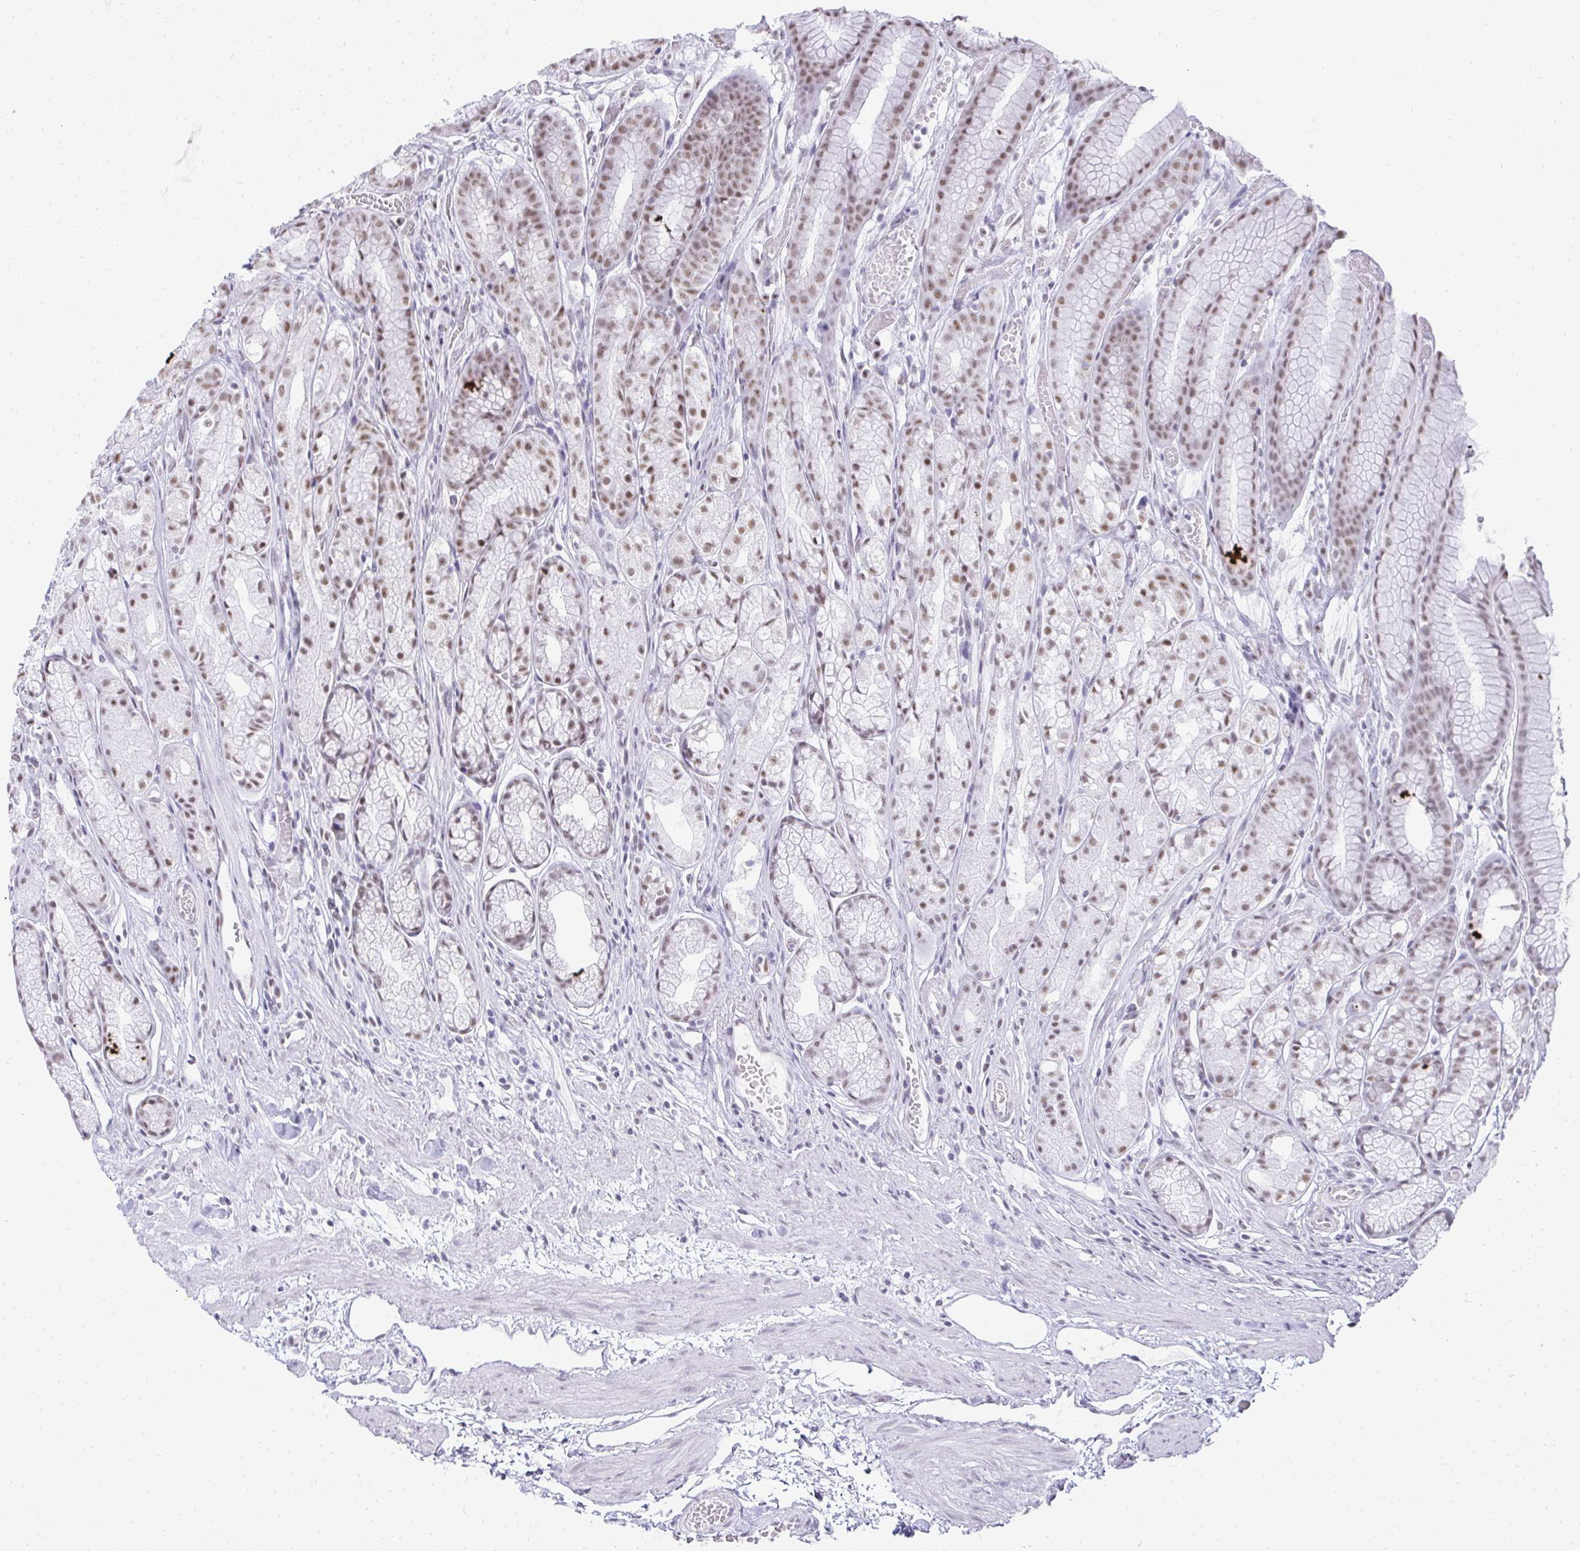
{"staining": {"intensity": "weak", "quantity": "25%-75%", "location": "nuclear"}, "tissue": "stomach", "cell_type": "Glandular cells", "image_type": "normal", "snomed": [{"axis": "morphology", "description": "Normal tissue, NOS"}, {"axis": "topography", "description": "Smooth muscle"}, {"axis": "topography", "description": "Stomach"}], "caption": "Glandular cells display low levels of weak nuclear positivity in approximately 25%-75% of cells in unremarkable human stomach.", "gene": "PLA2G1B", "patient": {"sex": "male", "age": 70}}